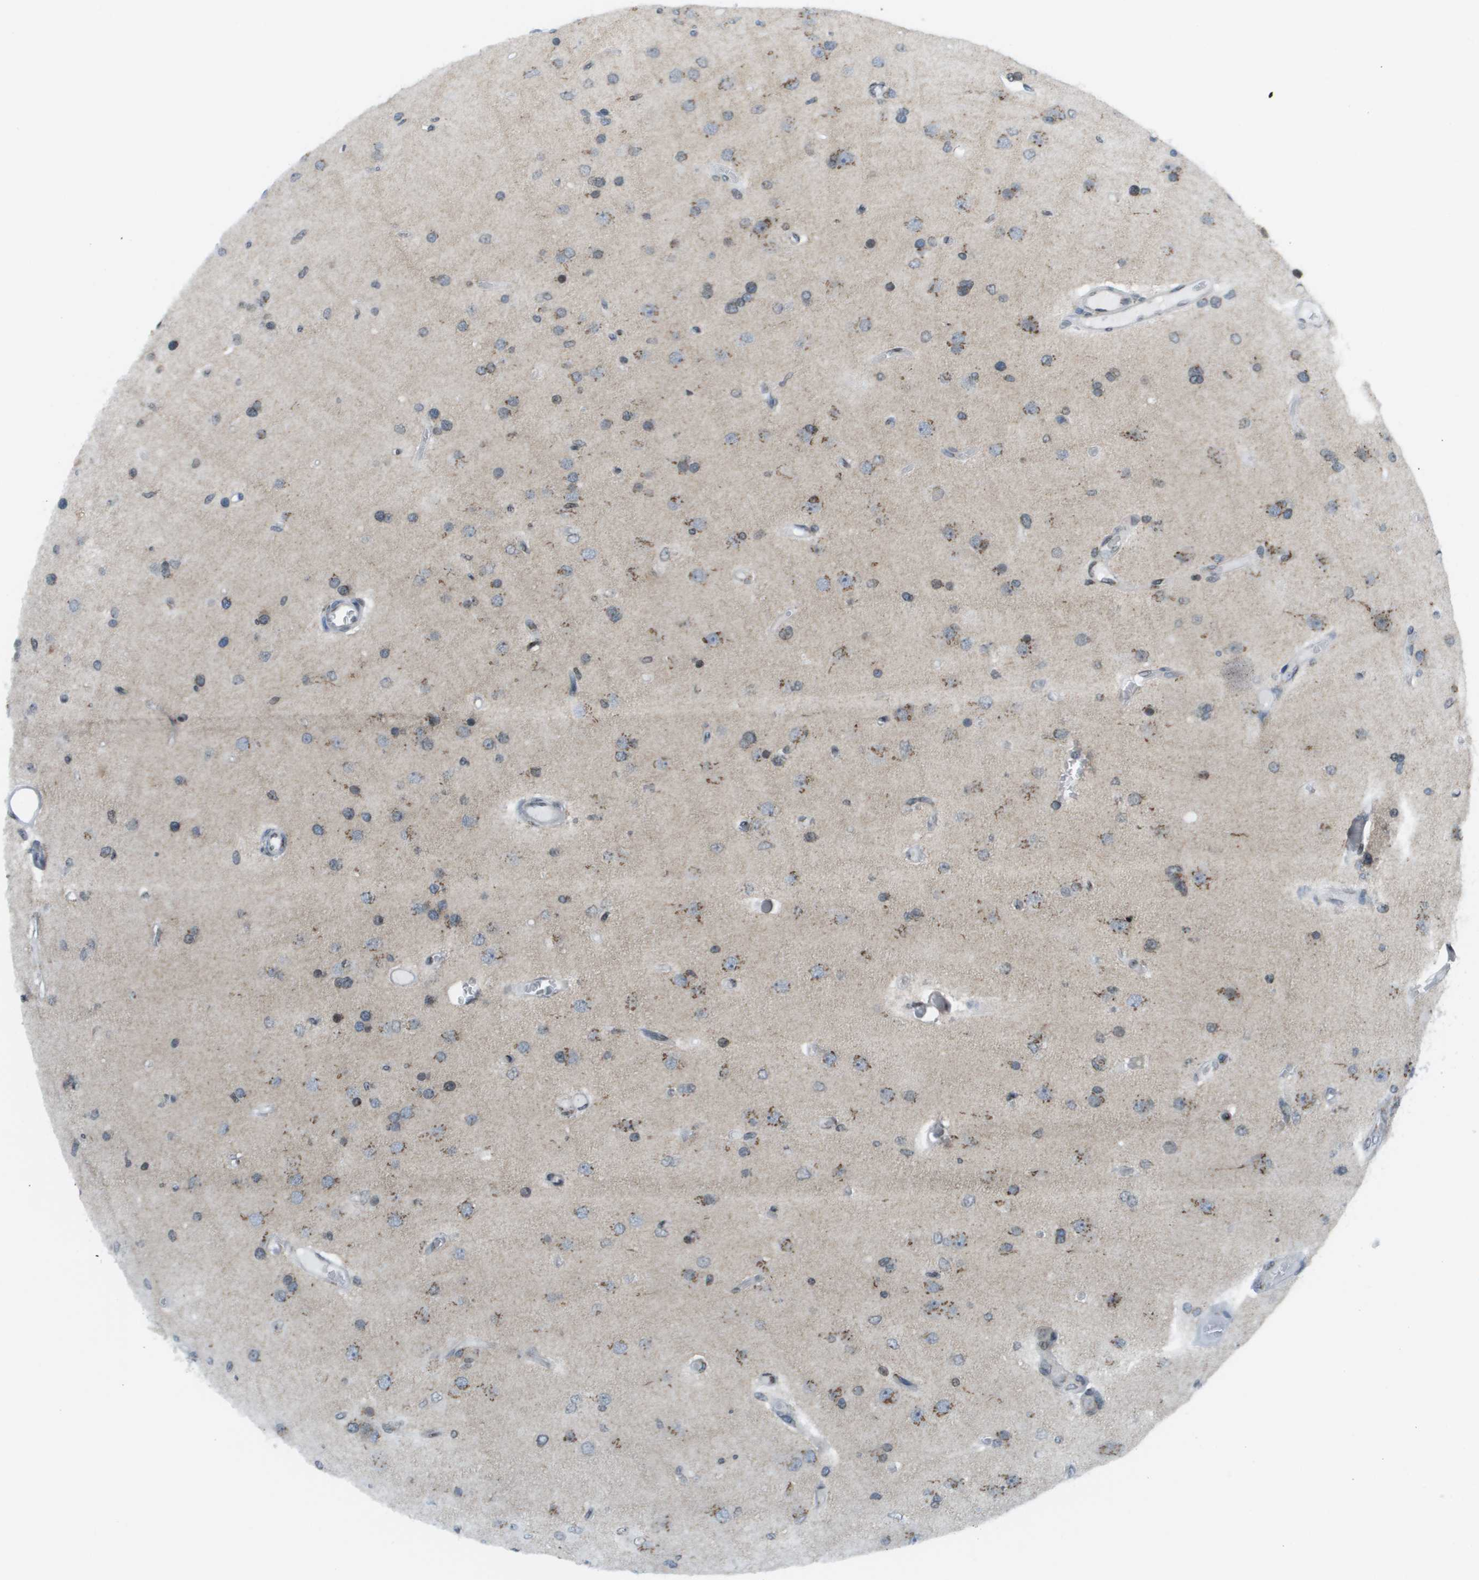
{"staining": {"intensity": "moderate", "quantity": "25%-75%", "location": "cytoplasmic/membranous"}, "tissue": "glioma", "cell_type": "Tumor cells", "image_type": "cancer", "snomed": [{"axis": "morphology", "description": "Normal tissue, NOS"}, {"axis": "morphology", "description": "Glioma, malignant, High grade"}, {"axis": "topography", "description": "Cerebral cortex"}], "caption": "DAB immunohistochemical staining of human glioma demonstrates moderate cytoplasmic/membranous protein expression in approximately 25%-75% of tumor cells.", "gene": "EVC", "patient": {"sex": "male", "age": 77}}